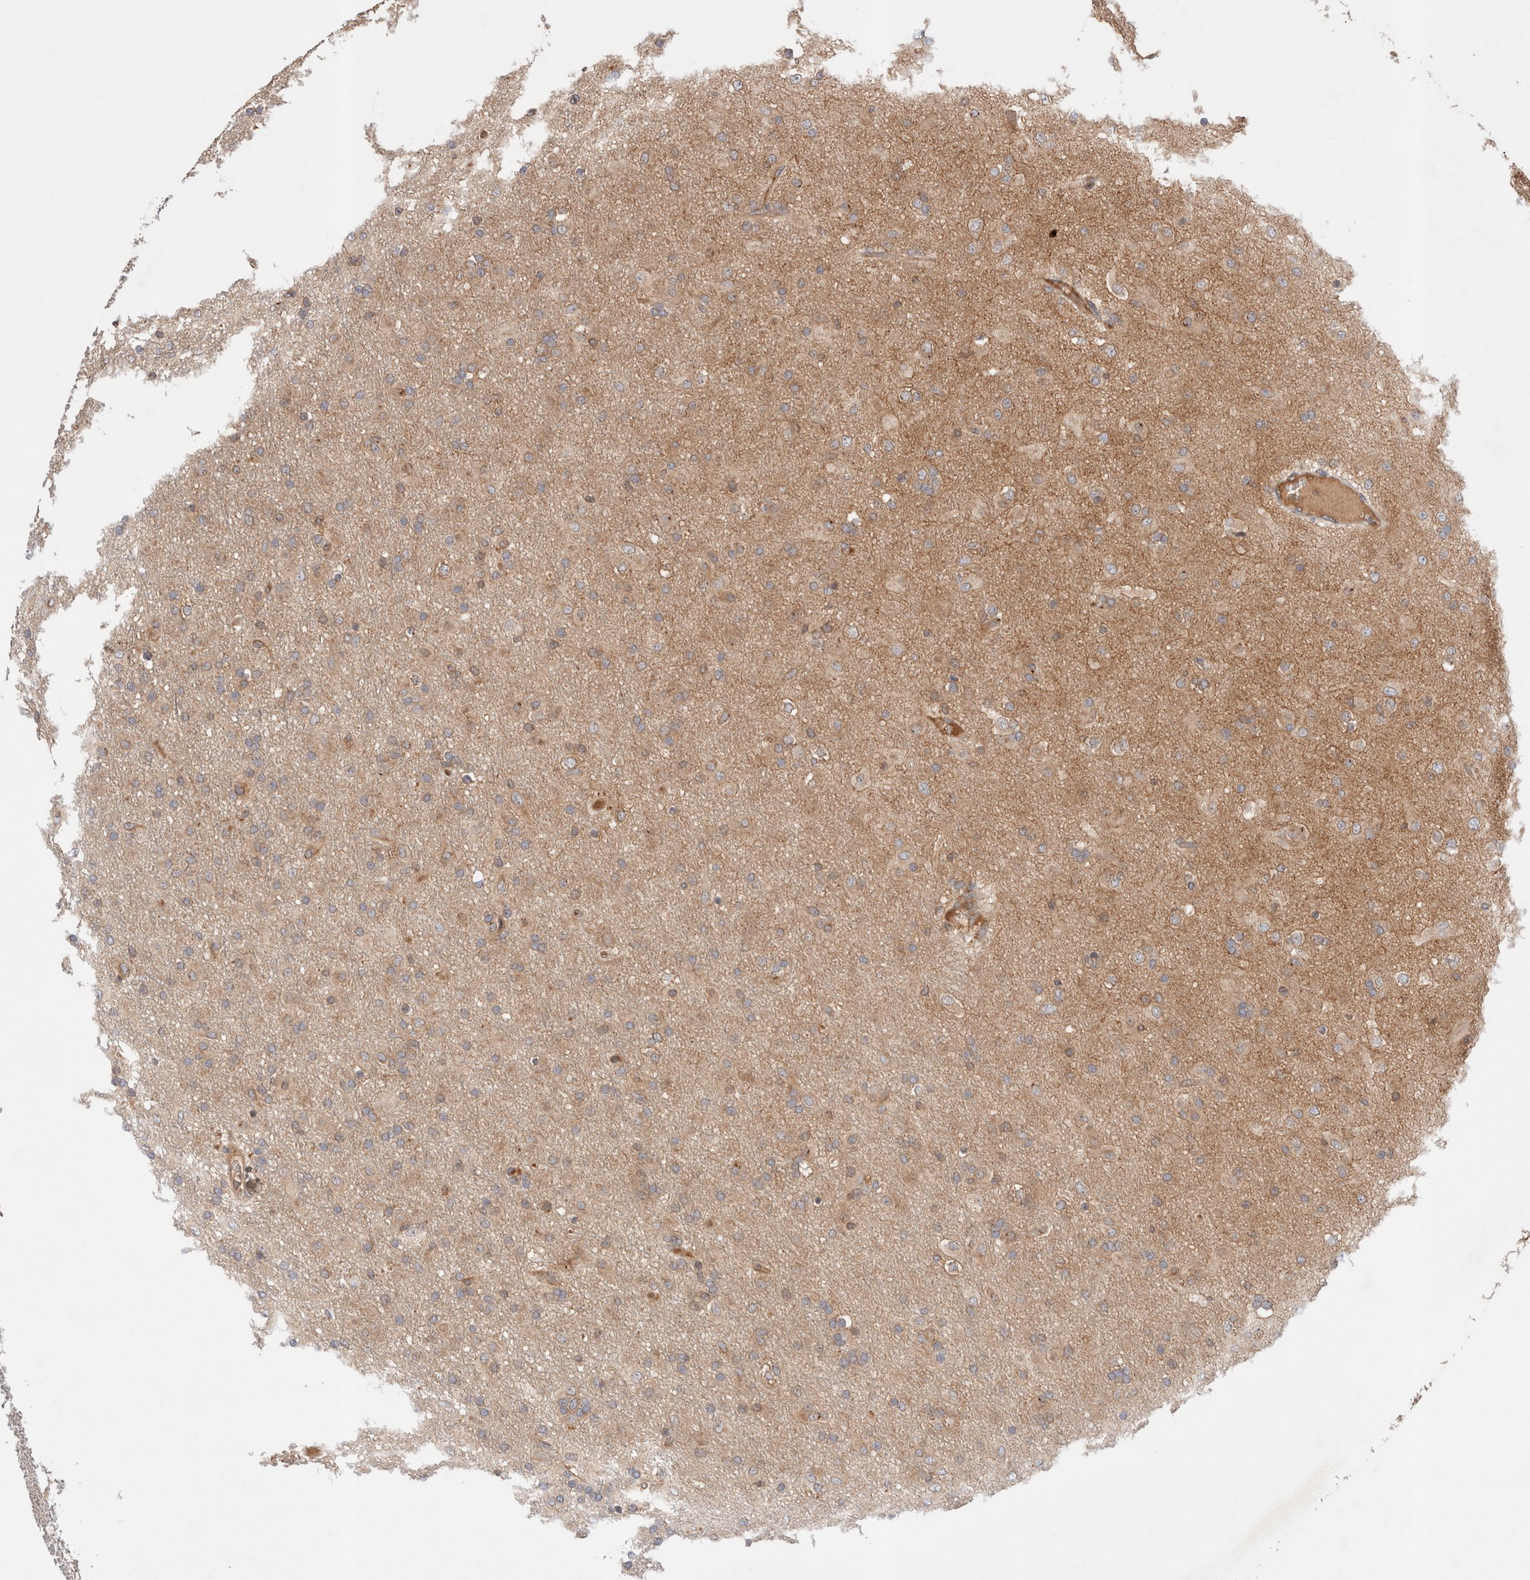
{"staining": {"intensity": "weak", "quantity": "25%-75%", "location": "cytoplasmic/membranous"}, "tissue": "glioma", "cell_type": "Tumor cells", "image_type": "cancer", "snomed": [{"axis": "morphology", "description": "Glioma, malignant, Low grade"}, {"axis": "topography", "description": "Brain"}], "caption": "Glioma stained with IHC exhibits weak cytoplasmic/membranous positivity in approximately 25%-75% of tumor cells. The protein is stained brown, and the nuclei are stained in blue (DAB (3,3'-diaminobenzidine) IHC with brightfield microscopy, high magnification).", "gene": "SIKE1", "patient": {"sex": "male", "age": 65}}